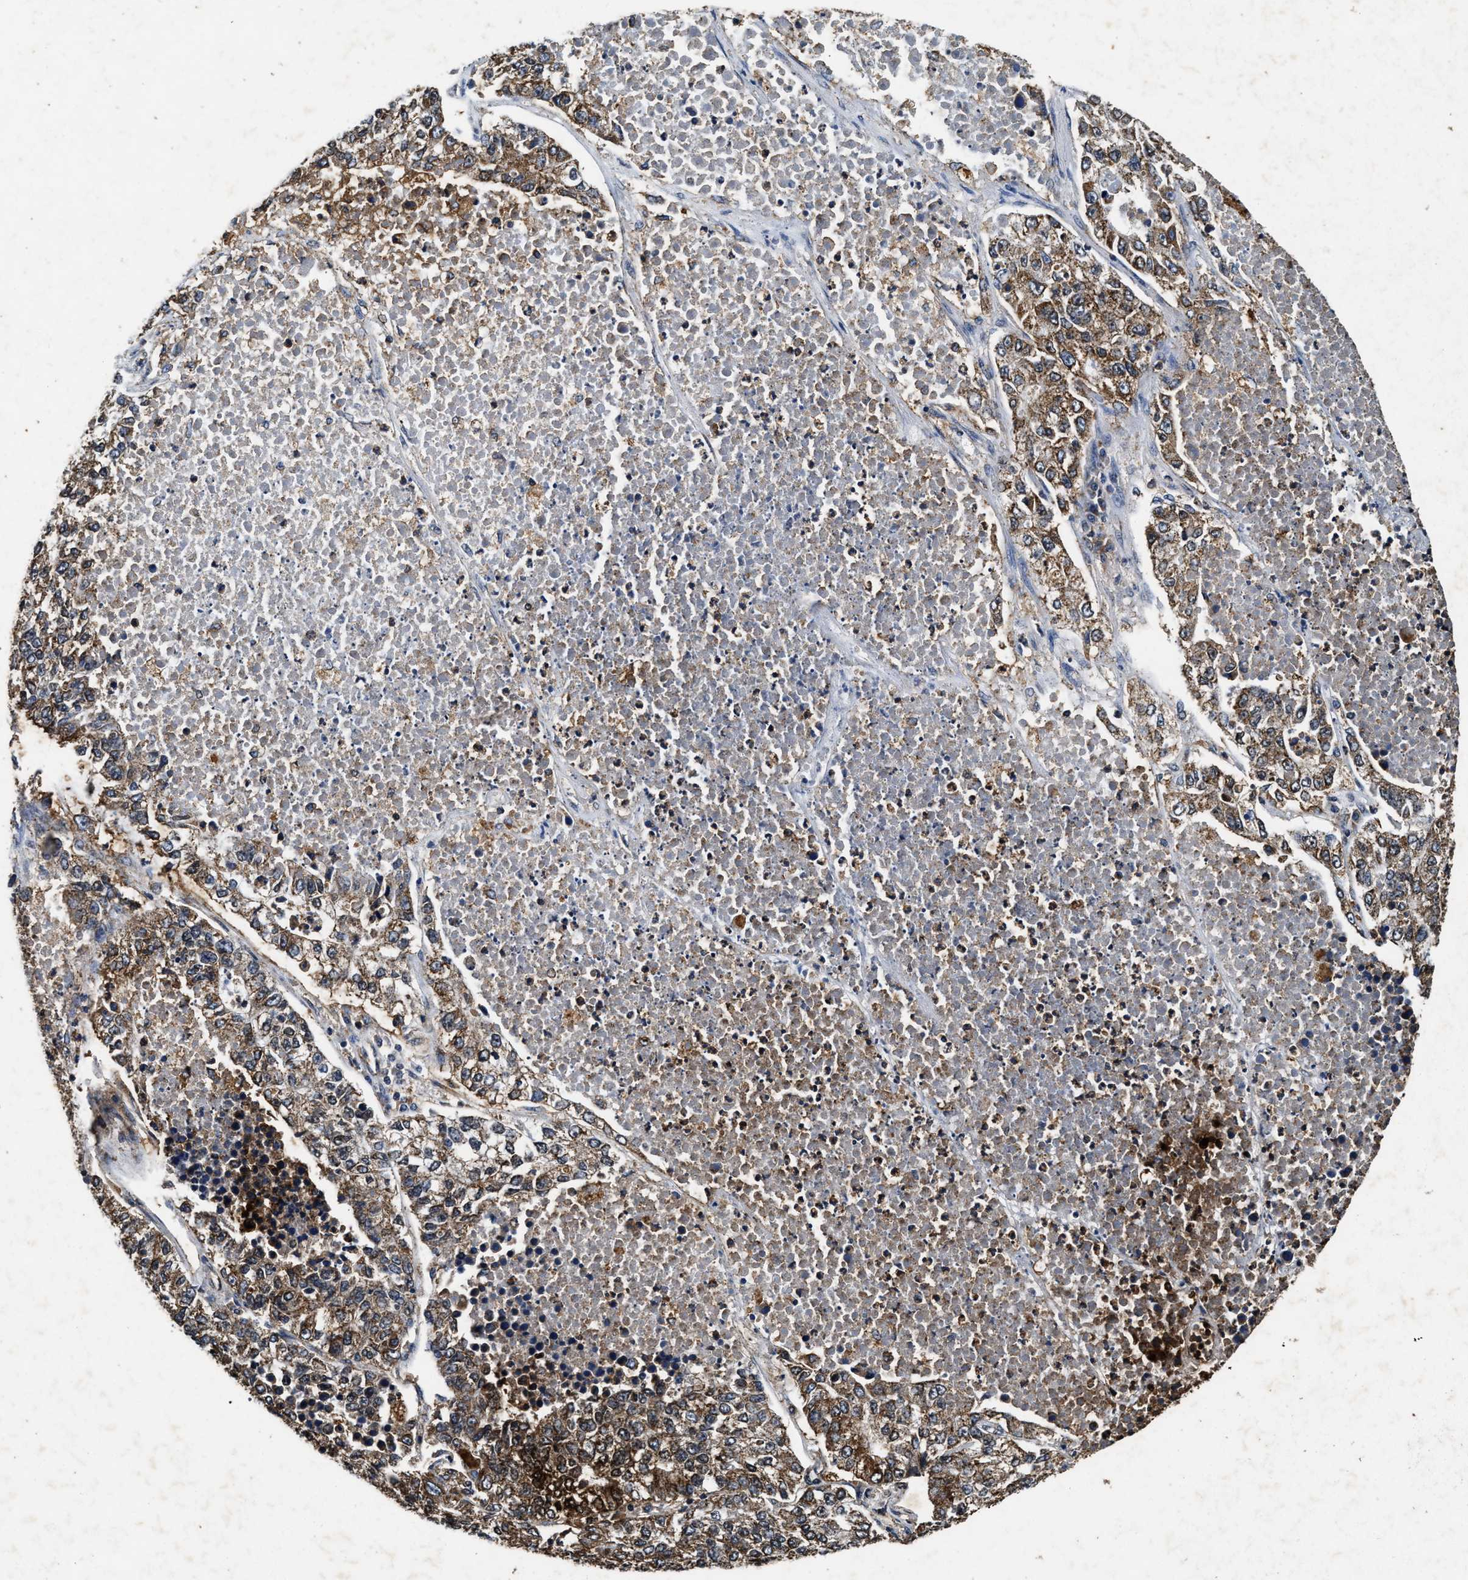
{"staining": {"intensity": "moderate", "quantity": ">75%", "location": "cytoplasmic/membranous"}, "tissue": "lung cancer", "cell_type": "Tumor cells", "image_type": "cancer", "snomed": [{"axis": "morphology", "description": "Adenocarcinoma, NOS"}, {"axis": "topography", "description": "Lung"}], "caption": "Protein expression analysis of human lung cancer (adenocarcinoma) reveals moderate cytoplasmic/membranous expression in about >75% of tumor cells.", "gene": "ACOX1", "patient": {"sex": "male", "age": 49}}